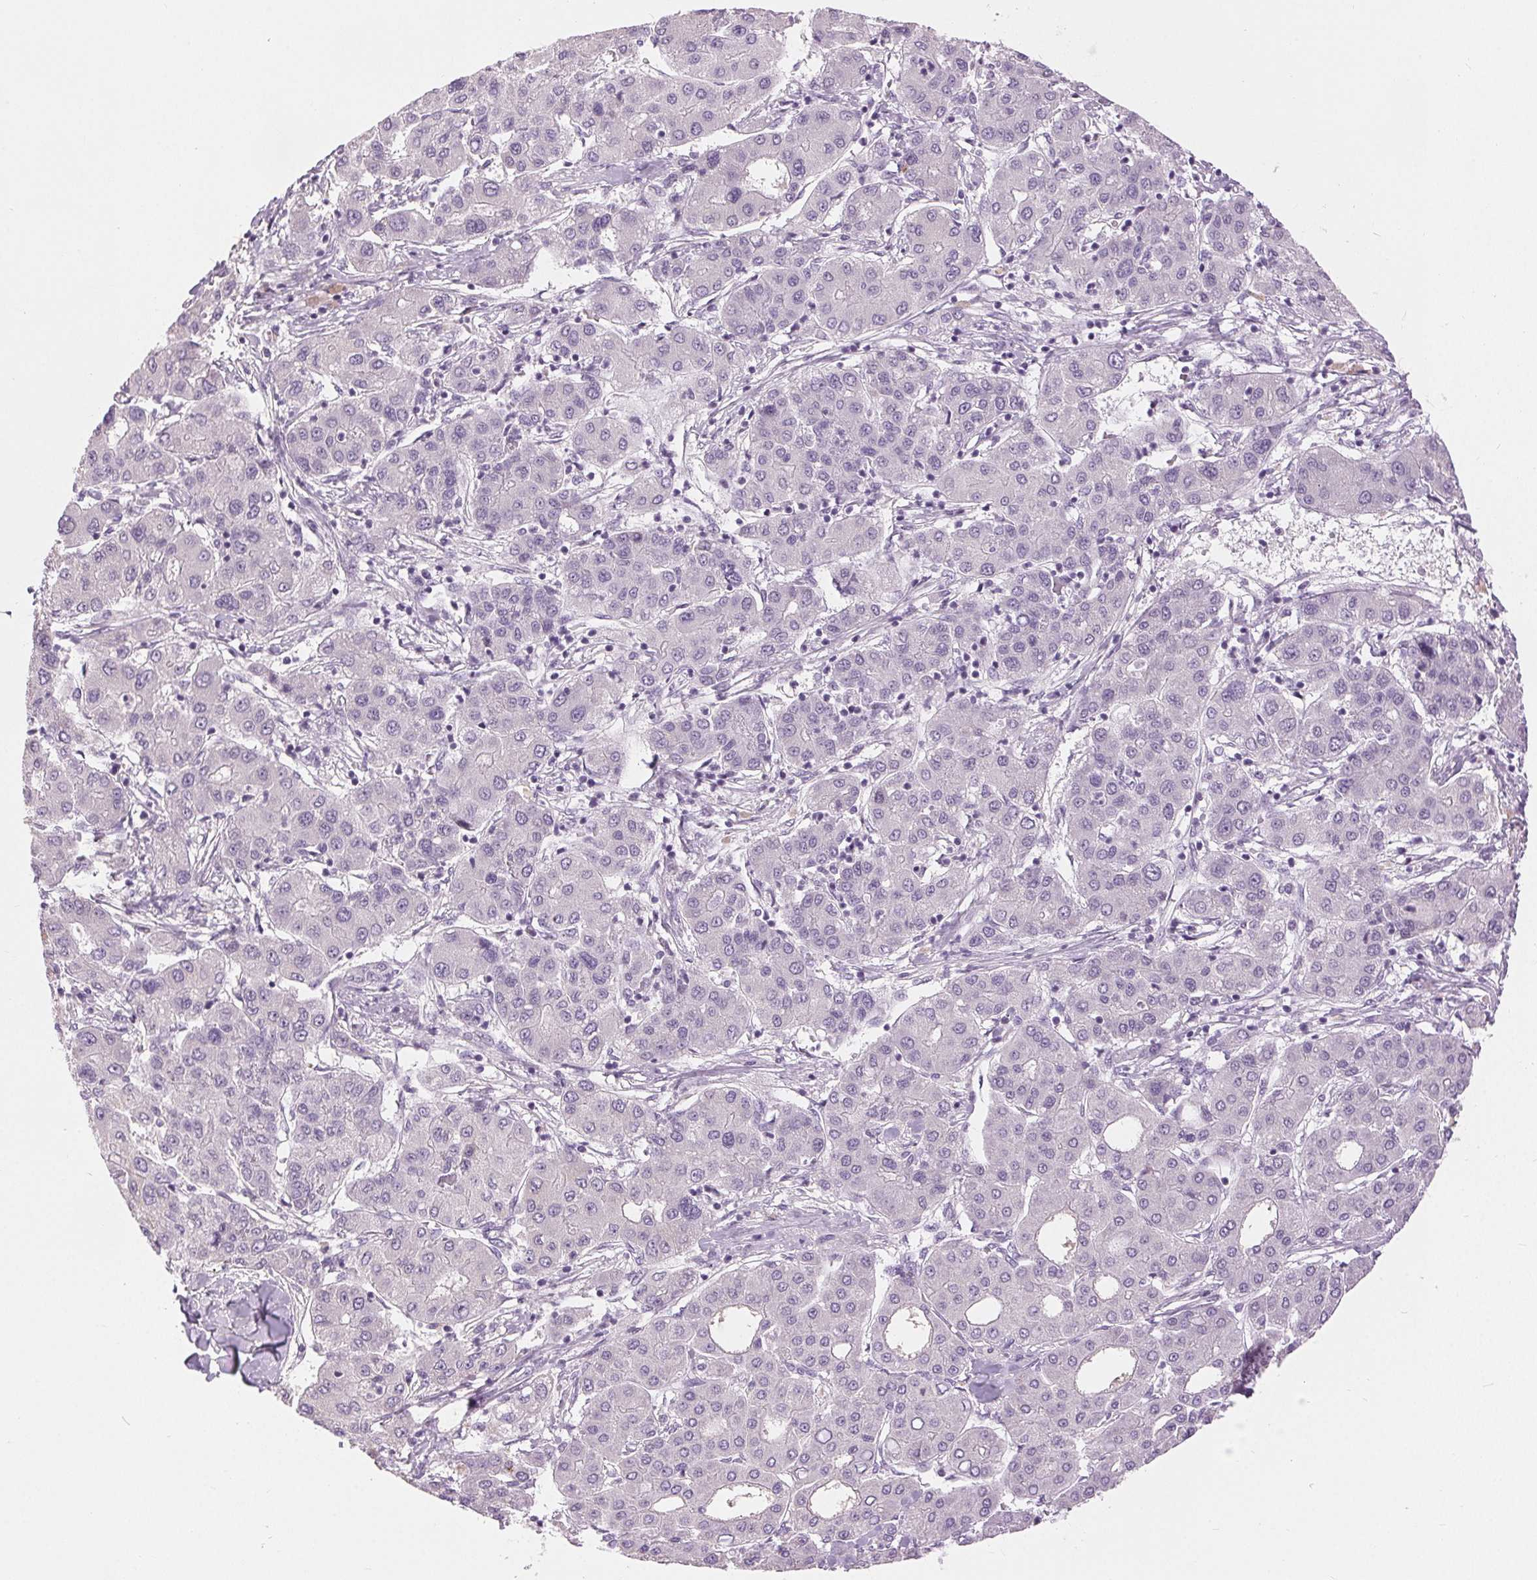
{"staining": {"intensity": "negative", "quantity": "none", "location": "none"}, "tissue": "liver cancer", "cell_type": "Tumor cells", "image_type": "cancer", "snomed": [{"axis": "morphology", "description": "Carcinoma, Hepatocellular, NOS"}, {"axis": "topography", "description": "Liver"}], "caption": "Immunohistochemistry of human liver cancer displays no positivity in tumor cells.", "gene": "DSG3", "patient": {"sex": "male", "age": 65}}